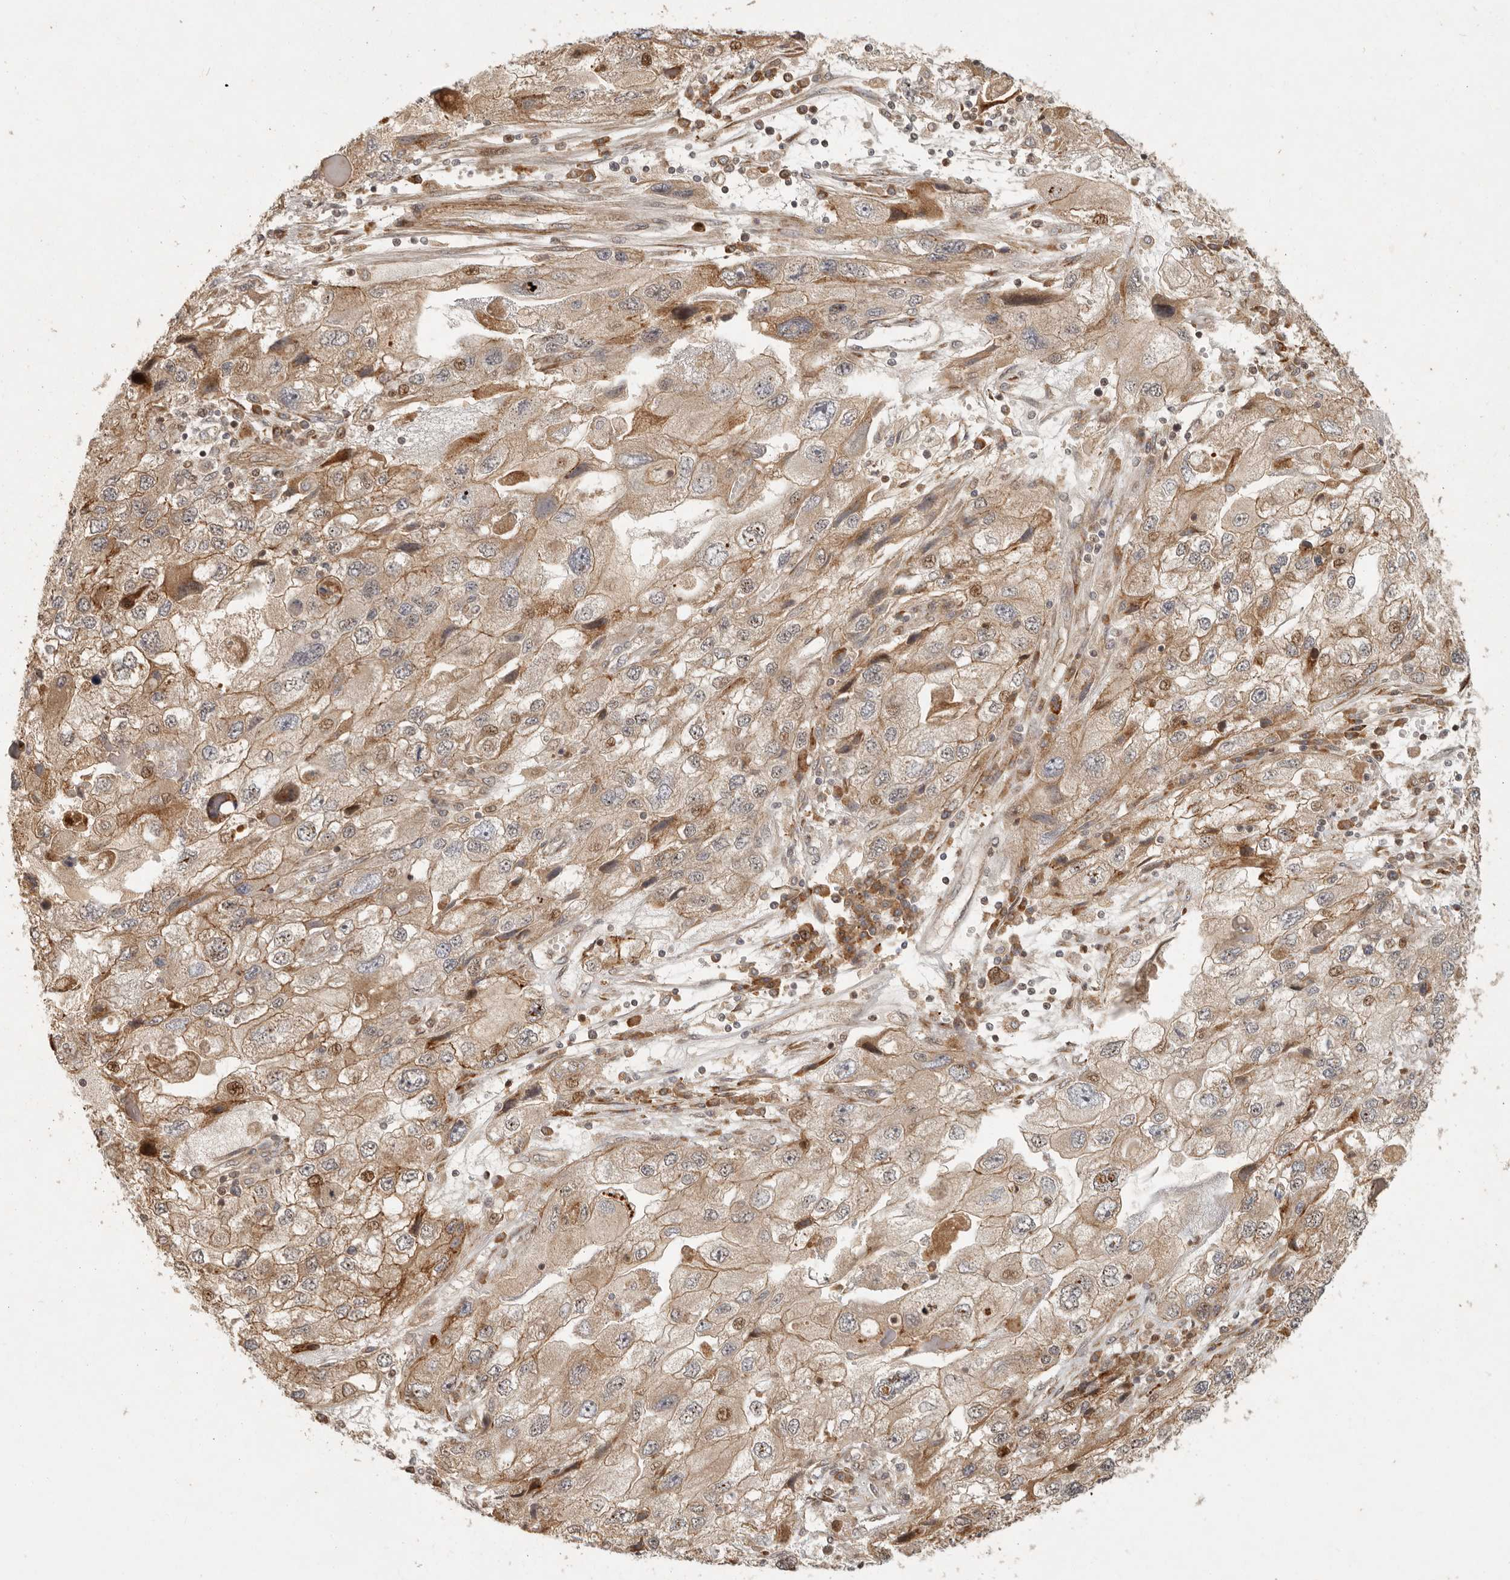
{"staining": {"intensity": "moderate", "quantity": ">75%", "location": "cytoplasmic/membranous,nuclear"}, "tissue": "endometrial cancer", "cell_type": "Tumor cells", "image_type": "cancer", "snomed": [{"axis": "morphology", "description": "Adenocarcinoma, NOS"}, {"axis": "topography", "description": "Endometrium"}], "caption": "A brown stain shows moderate cytoplasmic/membranous and nuclear positivity of a protein in human endometrial cancer tumor cells. Immunohistochemistry stains the protein of interest in brown and the nuclei are stained blue.", "gene": "KLHL38", "patient": {"sex": "female", "age": 49}}